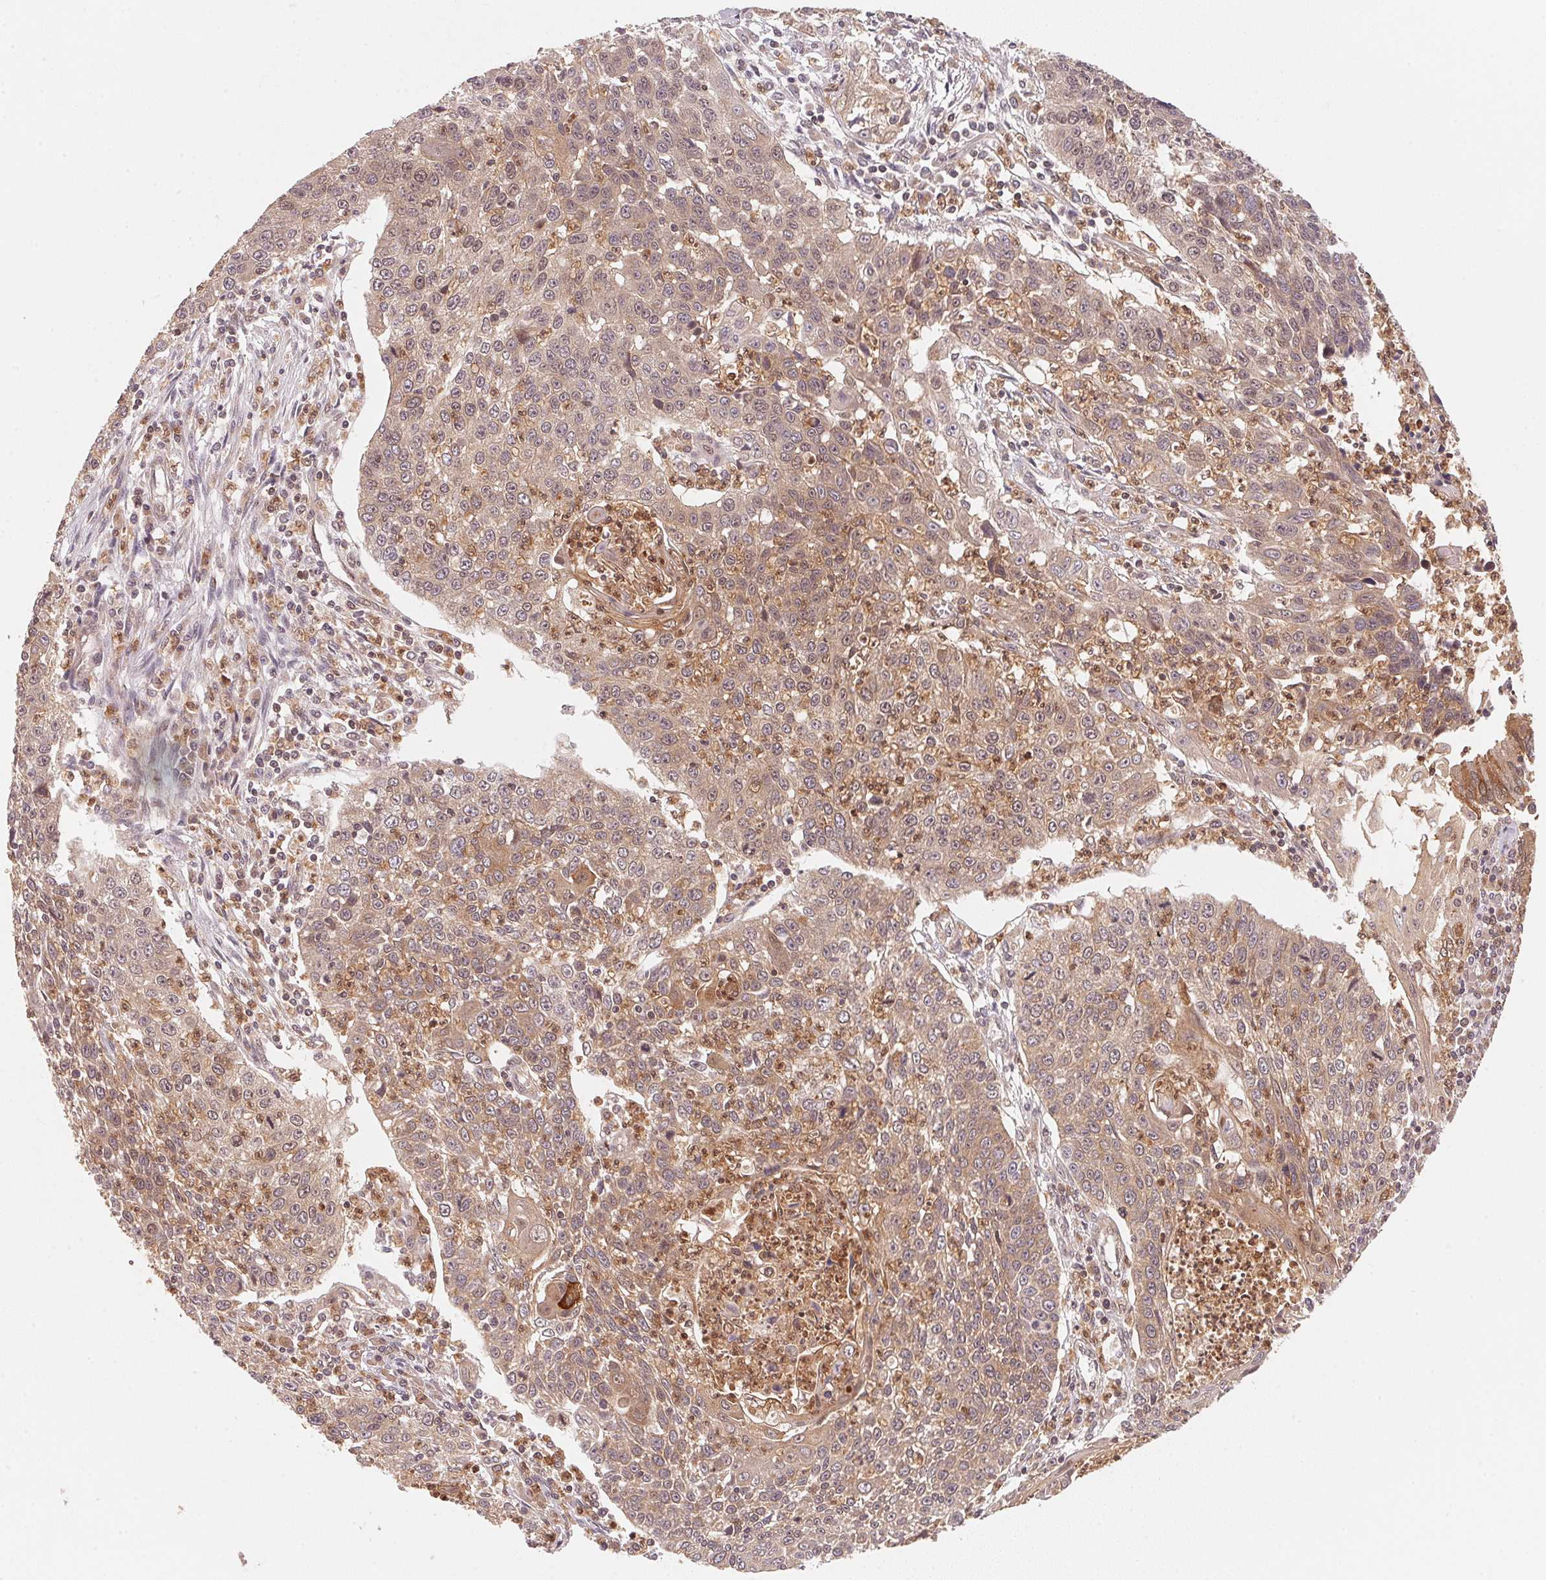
{"staining": {"intensity": "weak", "quantity": "25%-75%", "location": "cytoplasmic/membranous"}, "tissue": "lung cancer", "cell_type": "Tumor cells", "image_type": "cancer", "snomed": [{"axis": "morphology", "description": "Squamous cell carcinoma, NOS"}, {"axis": "morphology", "description": "Squamous cell carcinoma, metastatic, NOS"}, {"axis": "topography", "description": "Lung"}, {"axis": "topography", "description": "Pleura, NOS"}], "caption": "Human lung cancer (squamous cell carcinoma) stained with a protein marker shows weak staining in tumor cells.", "gene": "CCDC102B", "patient": {"sex": "male", "age": 72}}